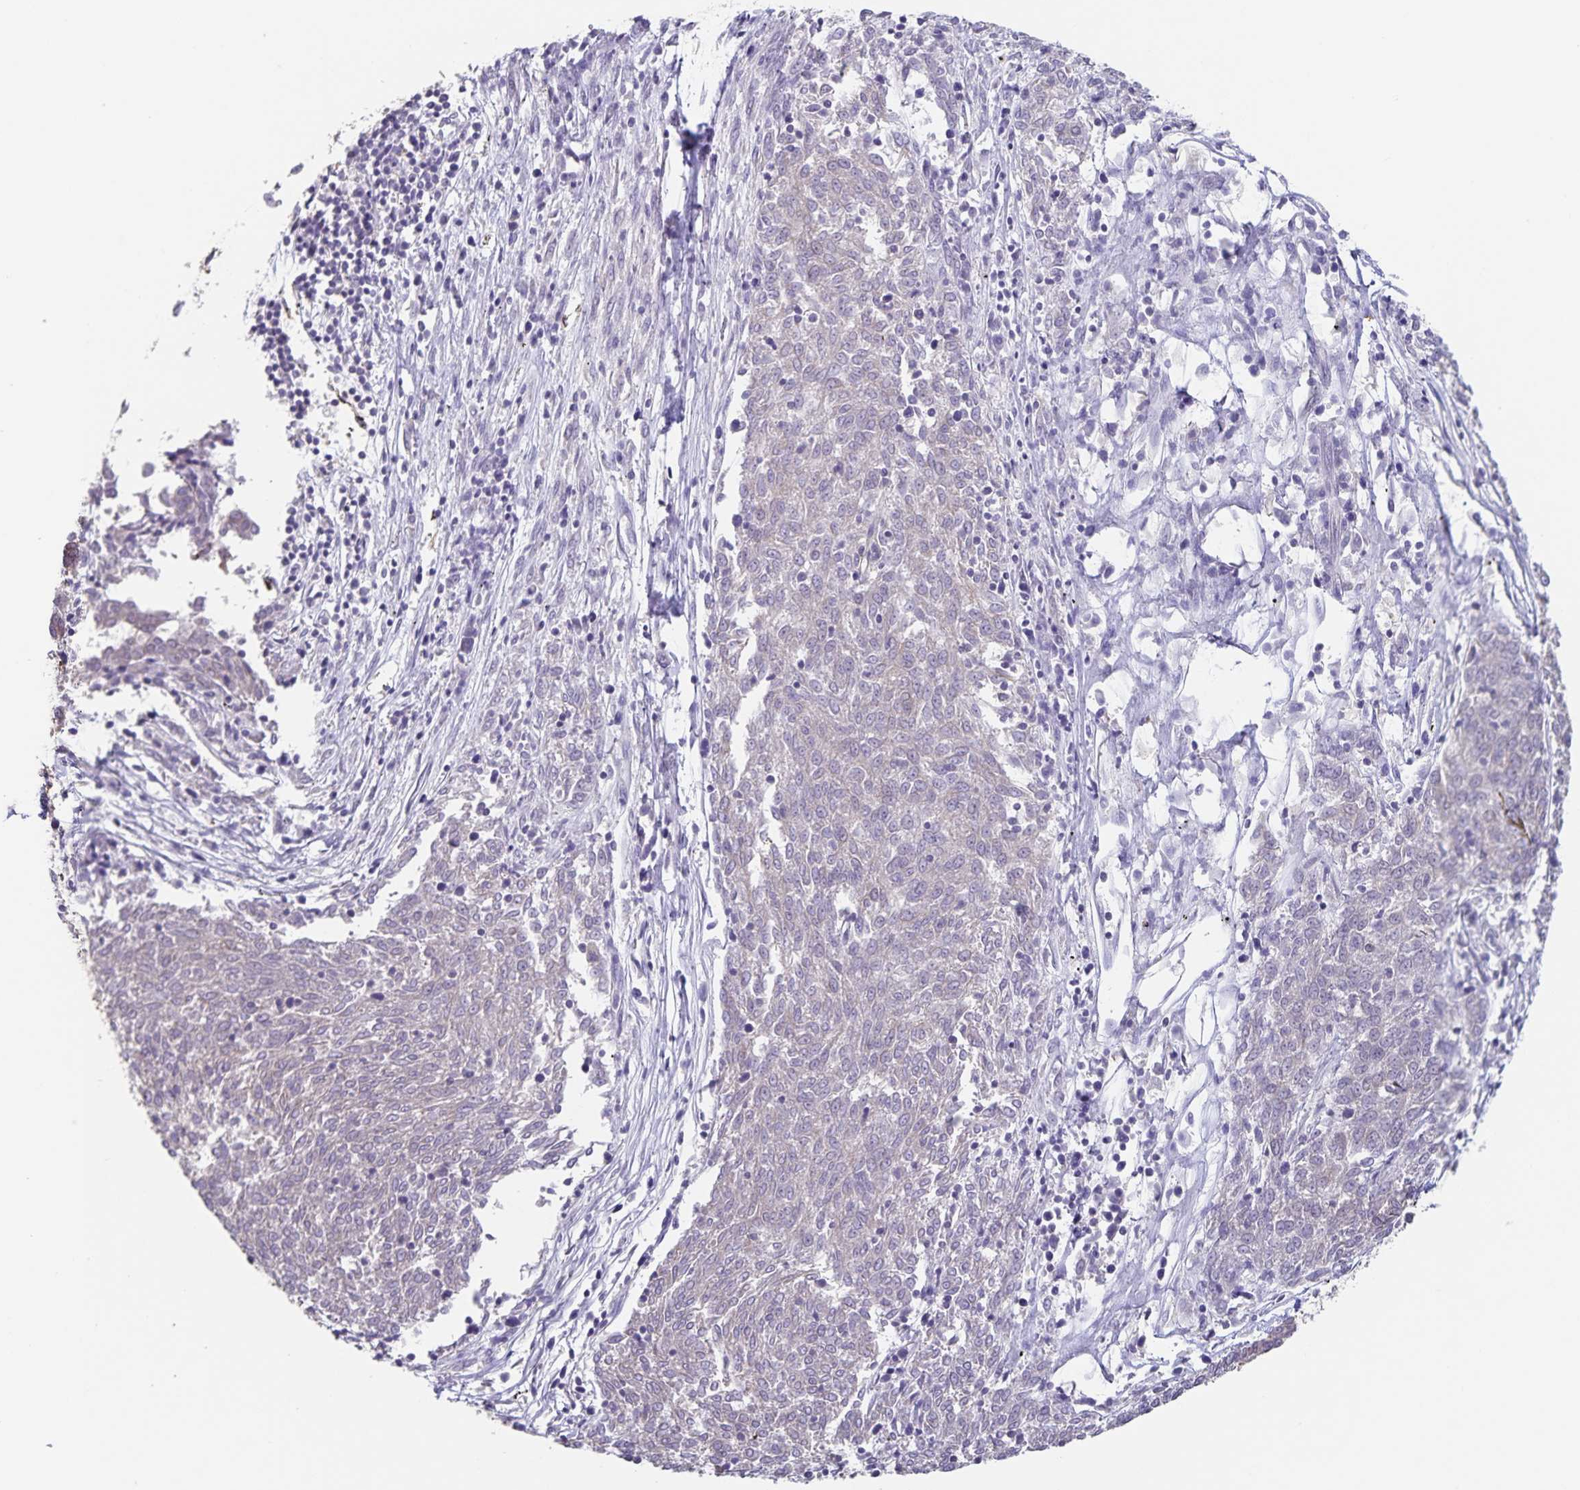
{"staining": {"intensity": "negative", "quantity": "none", "location": "none"}, "tissue": "melanoma", "cell_type": "Tumor cells", "image_type": "cancer", "snomed": [{"axis": "morphology", "description": "Malignant melanoma, NOS"}, {"axis": "topography", "description": "Skin"}], "caption": "There is no significant expression in tumor cells of melanoma.", "gene": "SYNM", "patient": {"sex": "female", "age": 72}}